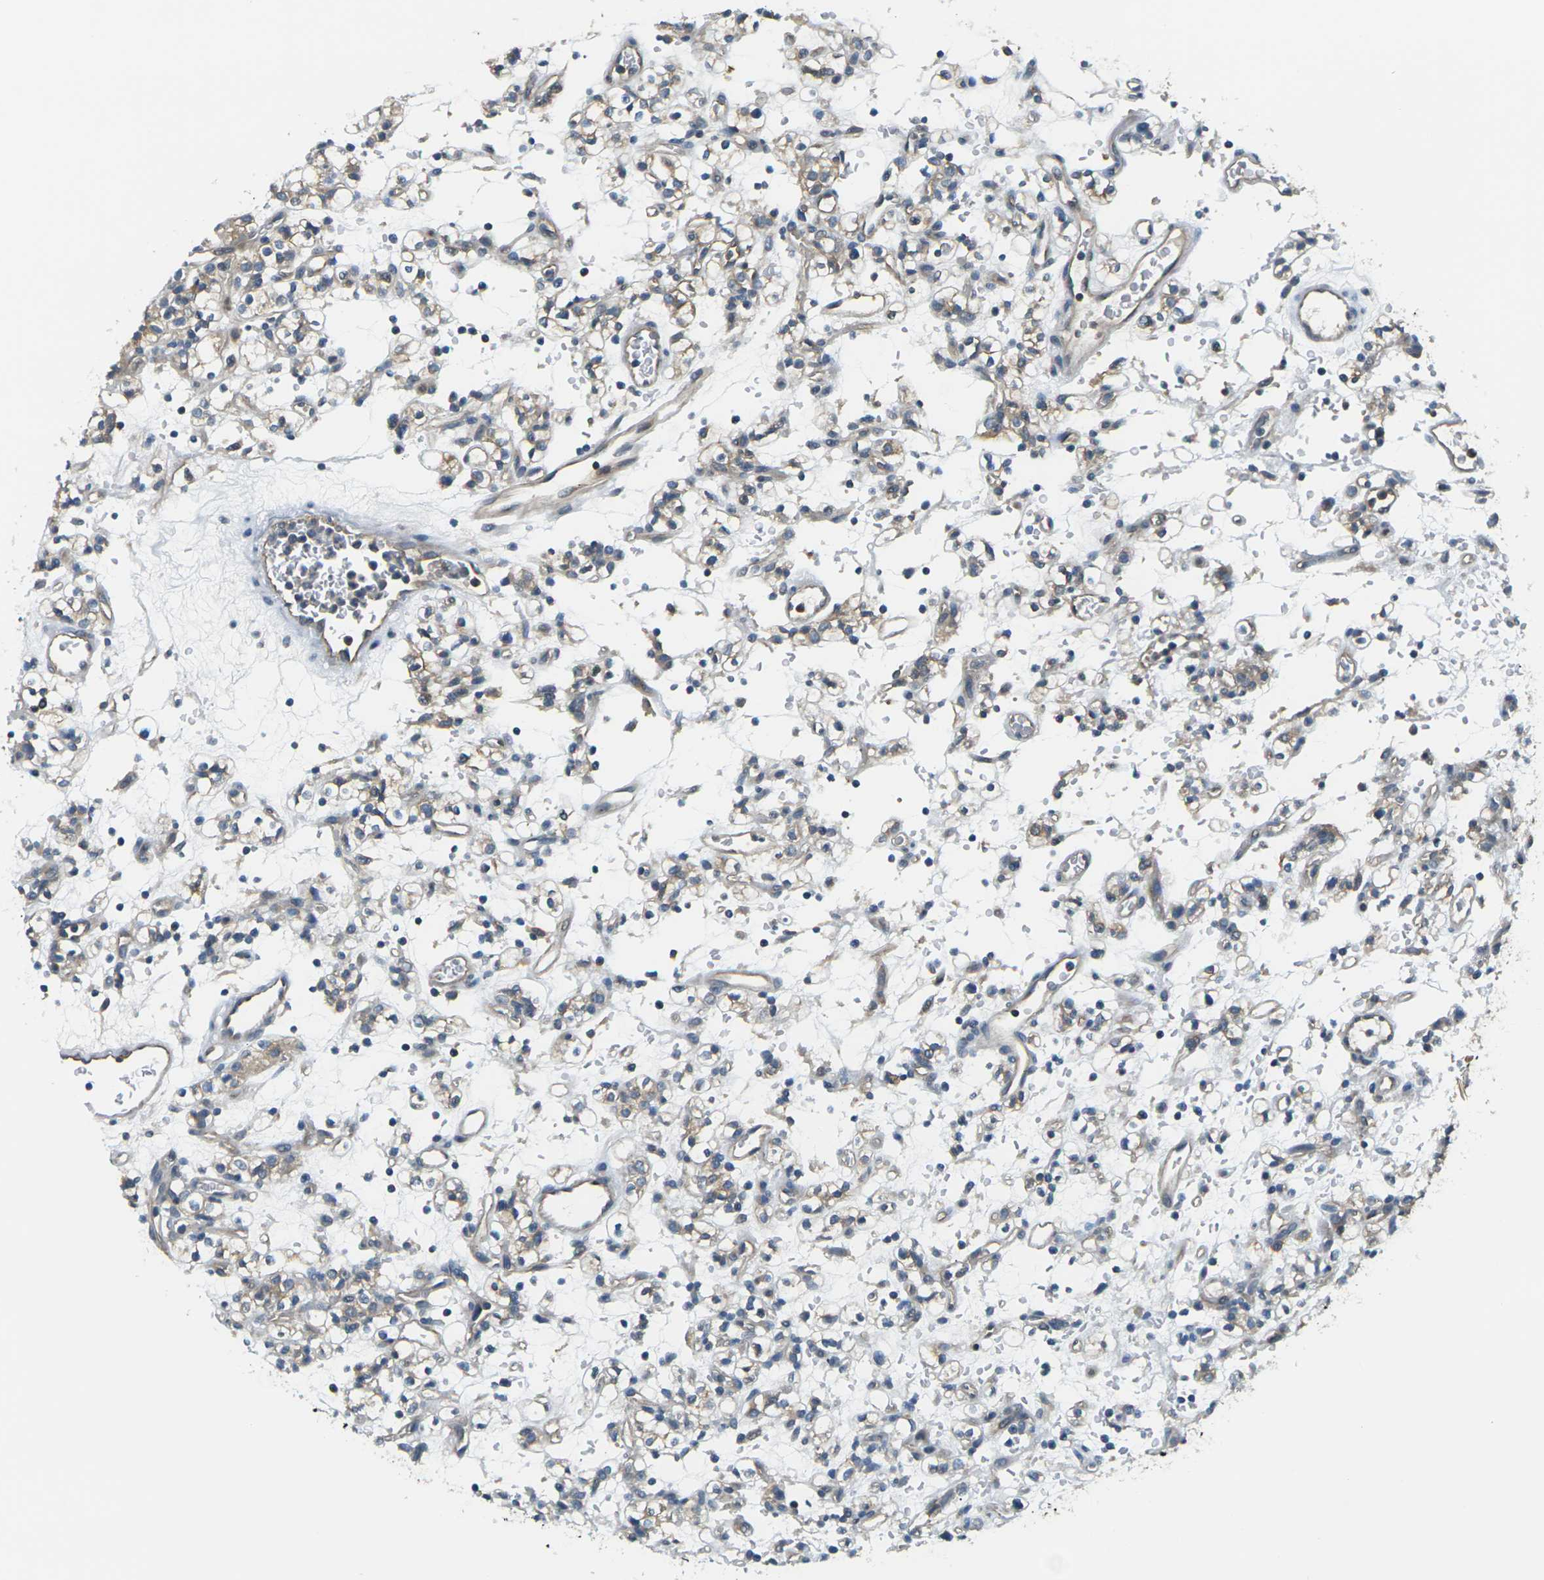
{"staining": {"intensity": "weak", "quantity": "25%-75%", "location": "cytoplasmic/membranous"}, "tissue": "renal cancer", "cell_type": "Tumor cells", "image_type": "cancer", "snomed": [{"axis": "morphology", "description": "Normal tissue, NOS"}, {"axis": "morphology", "description": "Adenocarcinoma, NOS"}, {"axis": "topography", "description": "Kidney"}], "caption": "Approximately 25%-75% of tumor cells in human renal cancer display weak cytoplasmic/membranous protein positivity as visualized by brown immunohistochemical staining.", "gene": "SLC13A3", "patient": {"sex": "female", "age": 72}}